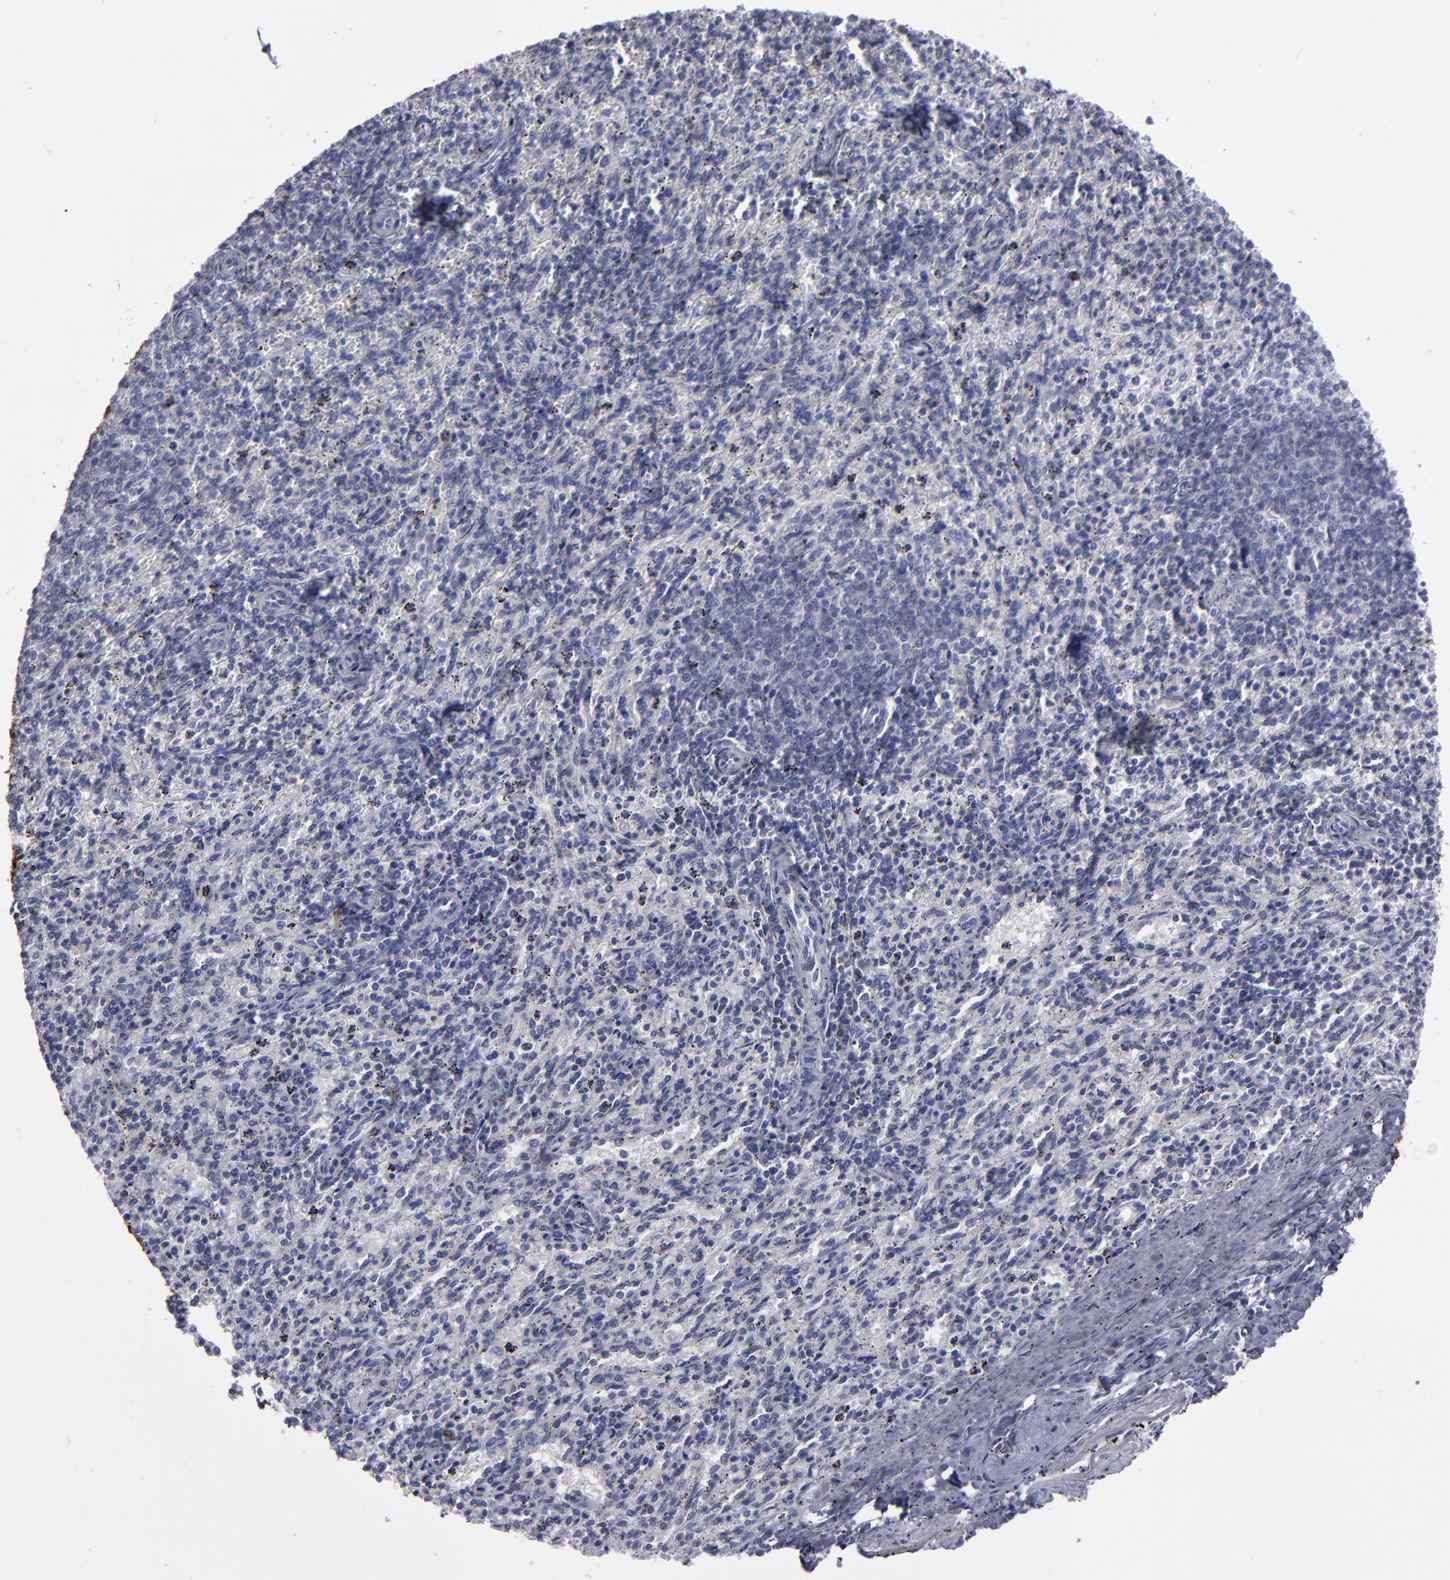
{"staining": {"intensity": "negative", "quantity": "none", "location": "none"}, "tissue": "spleen", "cell_type": "Cells in red pulp", "image_type": "normal", "snomed": [{"axis": "morphology", "description": "Normal tissue, NOS"}, {"axis": "topography", "description": "Spleen"}], "caption": "Cells in red pulp are negative for brown protein staining in normal spleen. The staining is performed using DAB brown chromogen with nuclei counter-stained in using hematoxylin.", "gene": "CD36", "patient": {"sex": "female", "age": 10}}